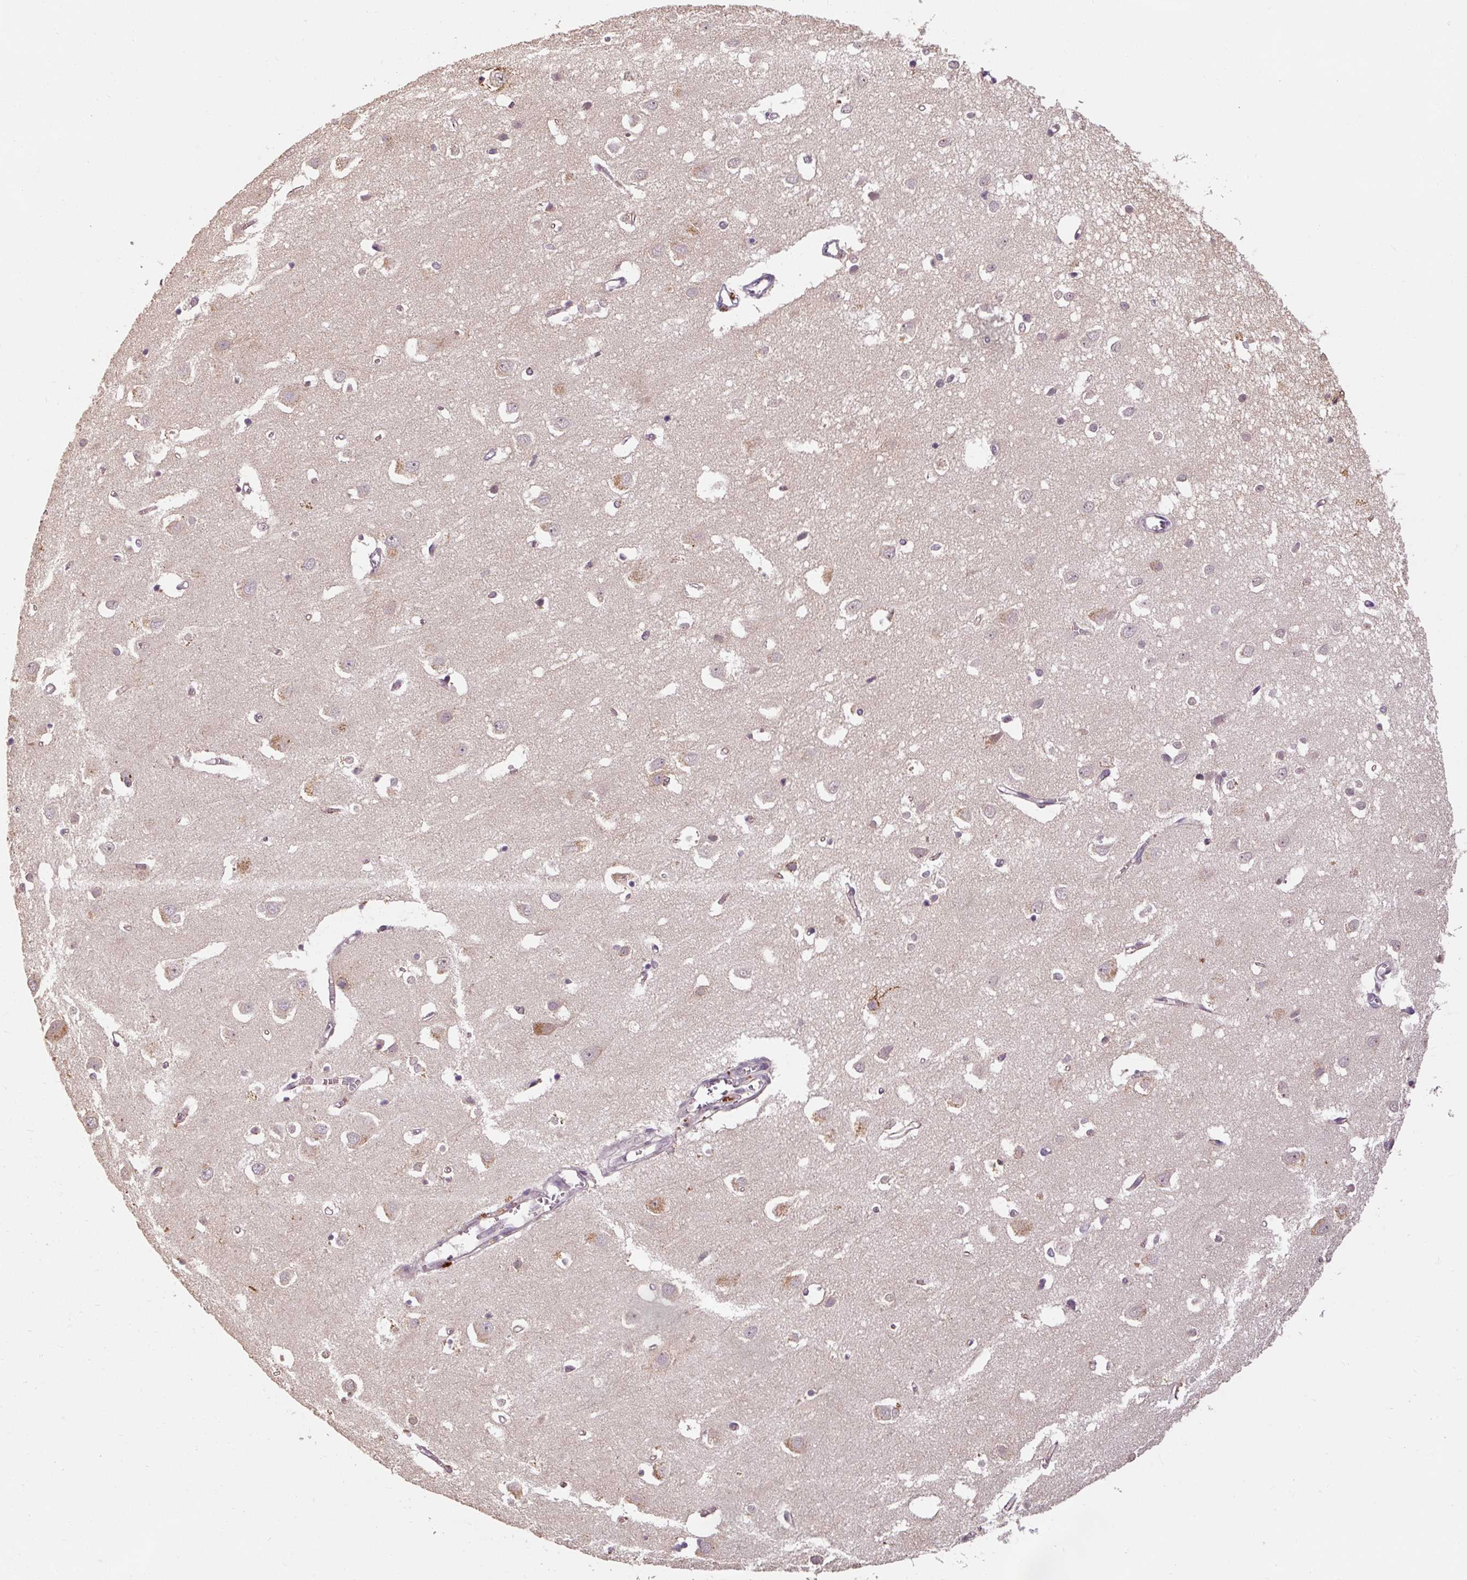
{"staining": {"intensity": "negative", "quantity": "none", "location": "none"}, "tissue": "cerebral cortex", "cell_type": "Endothelial cells", "image_type": "normal", "snomed": [{"axis": "morphology", "description": "Normal tissue, NOS"}, {"axis": "topography", "description": "Cerebral cortex"}], "caption": "A micrograph of cerebral cortex stained for a protein demonstrates no brown staining in endothelial cells. The staining was performed using DAB to visualize the protein expression in brown, while the nuclei were stained in blue with hematoxylin (Magnification: 20x).", "gene": "CFAP65", "patient": {"sex": "male", "age": 70}}